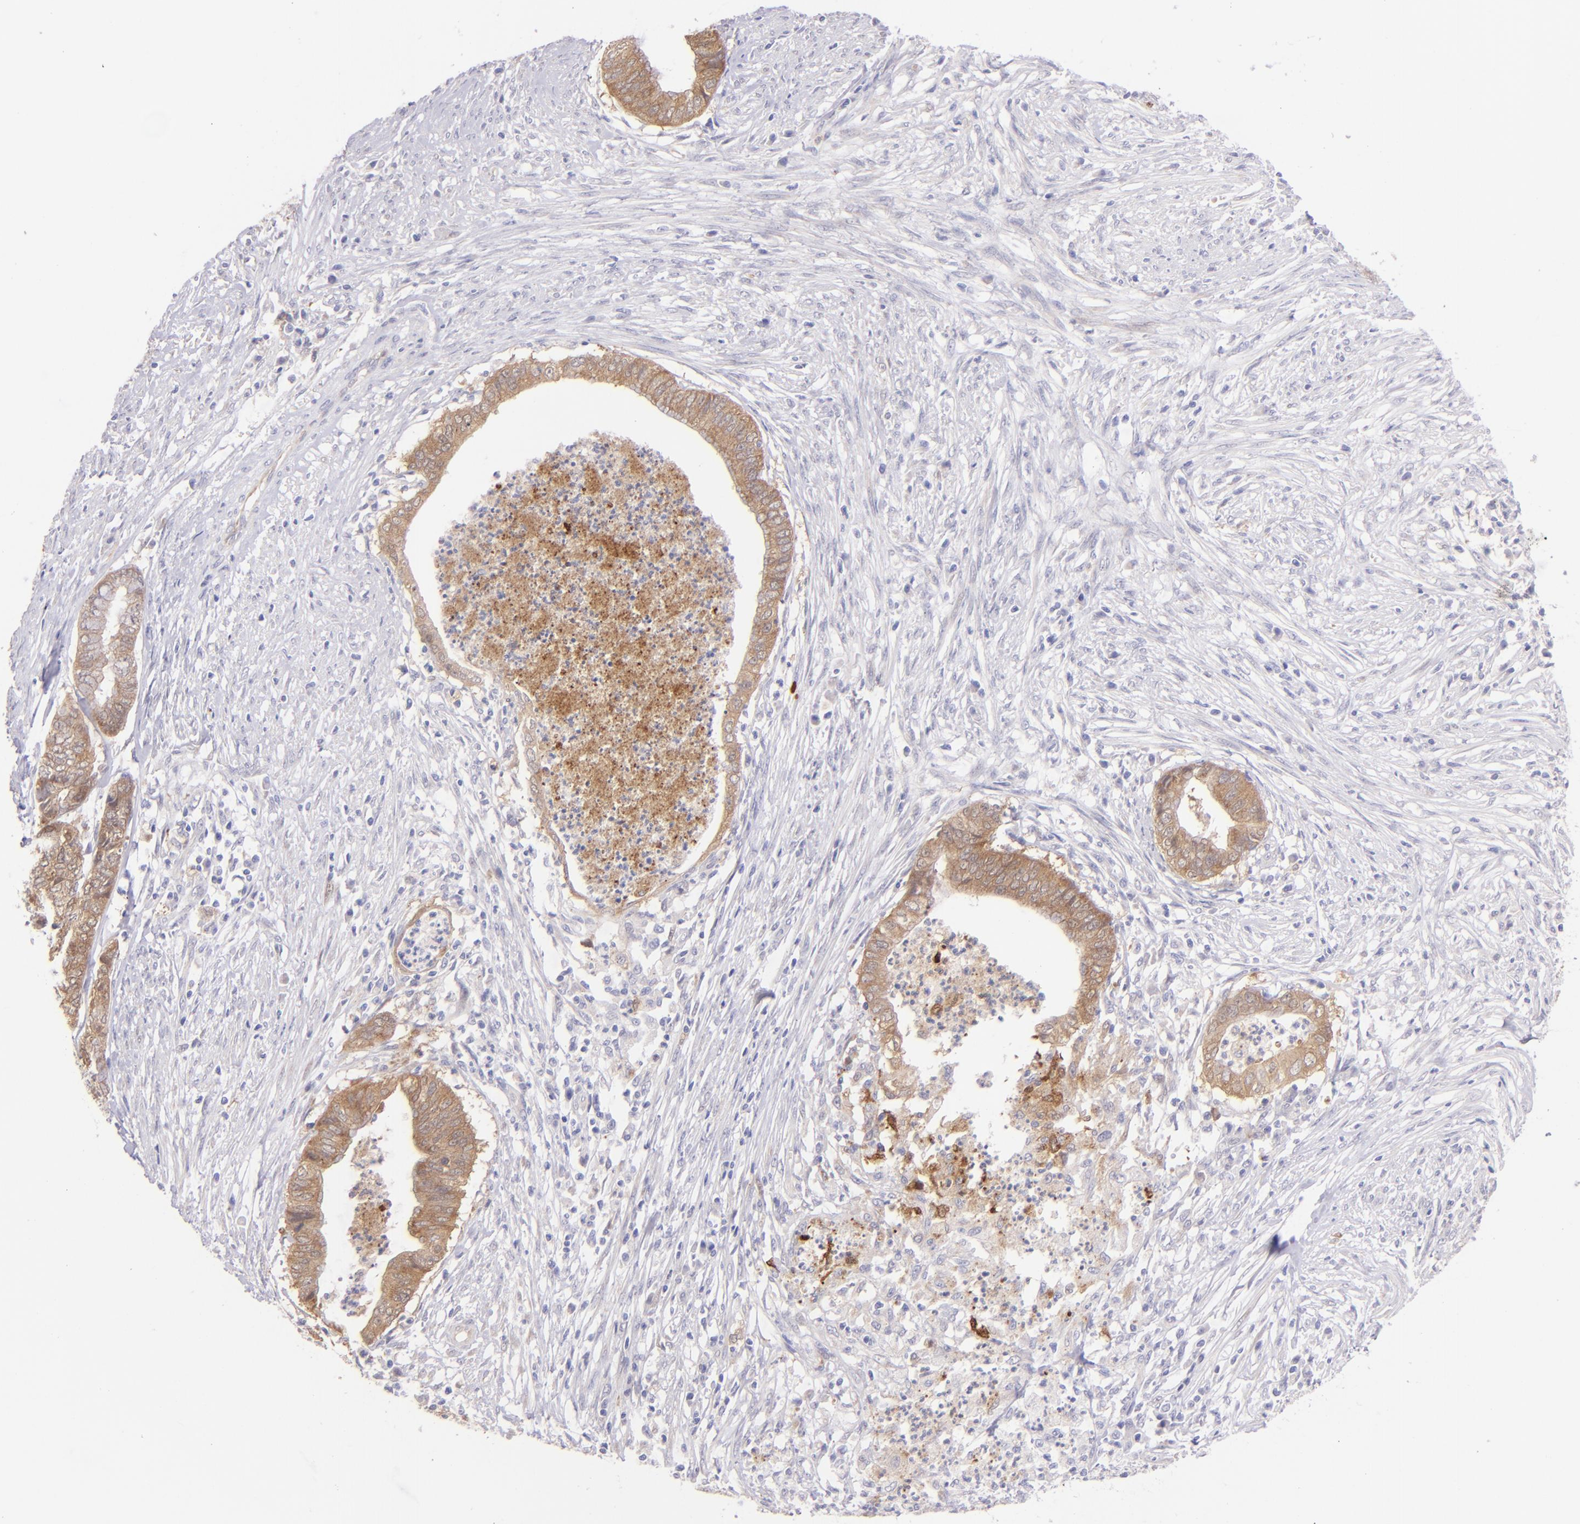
{"staining": {"intensity": "moderate", "quantity": ">75%", "location": "cytoplasmic/membranous"}, "tissue": "endometrial cancer", "cell_type": "Tumor cells", "image_type": "cancer", "snomed": [{"axis": "morphology", "description": "Necrosis, NOS"}, {"axis": "morphology", "description": "Adenocarcinoma, NOS"}, {"axis": "topography", "description": "Endometrium"}], "caption": "IHC of human endometrial cancer displays medium levels of moderate cytoplasmic/membranous staining in about >75% of tumor cells. The protein of interest is shown in brown color, while the nuclei are stained blue.", "gene": "SH2D4A", "patient": {"sex": "female", "age": 79}}